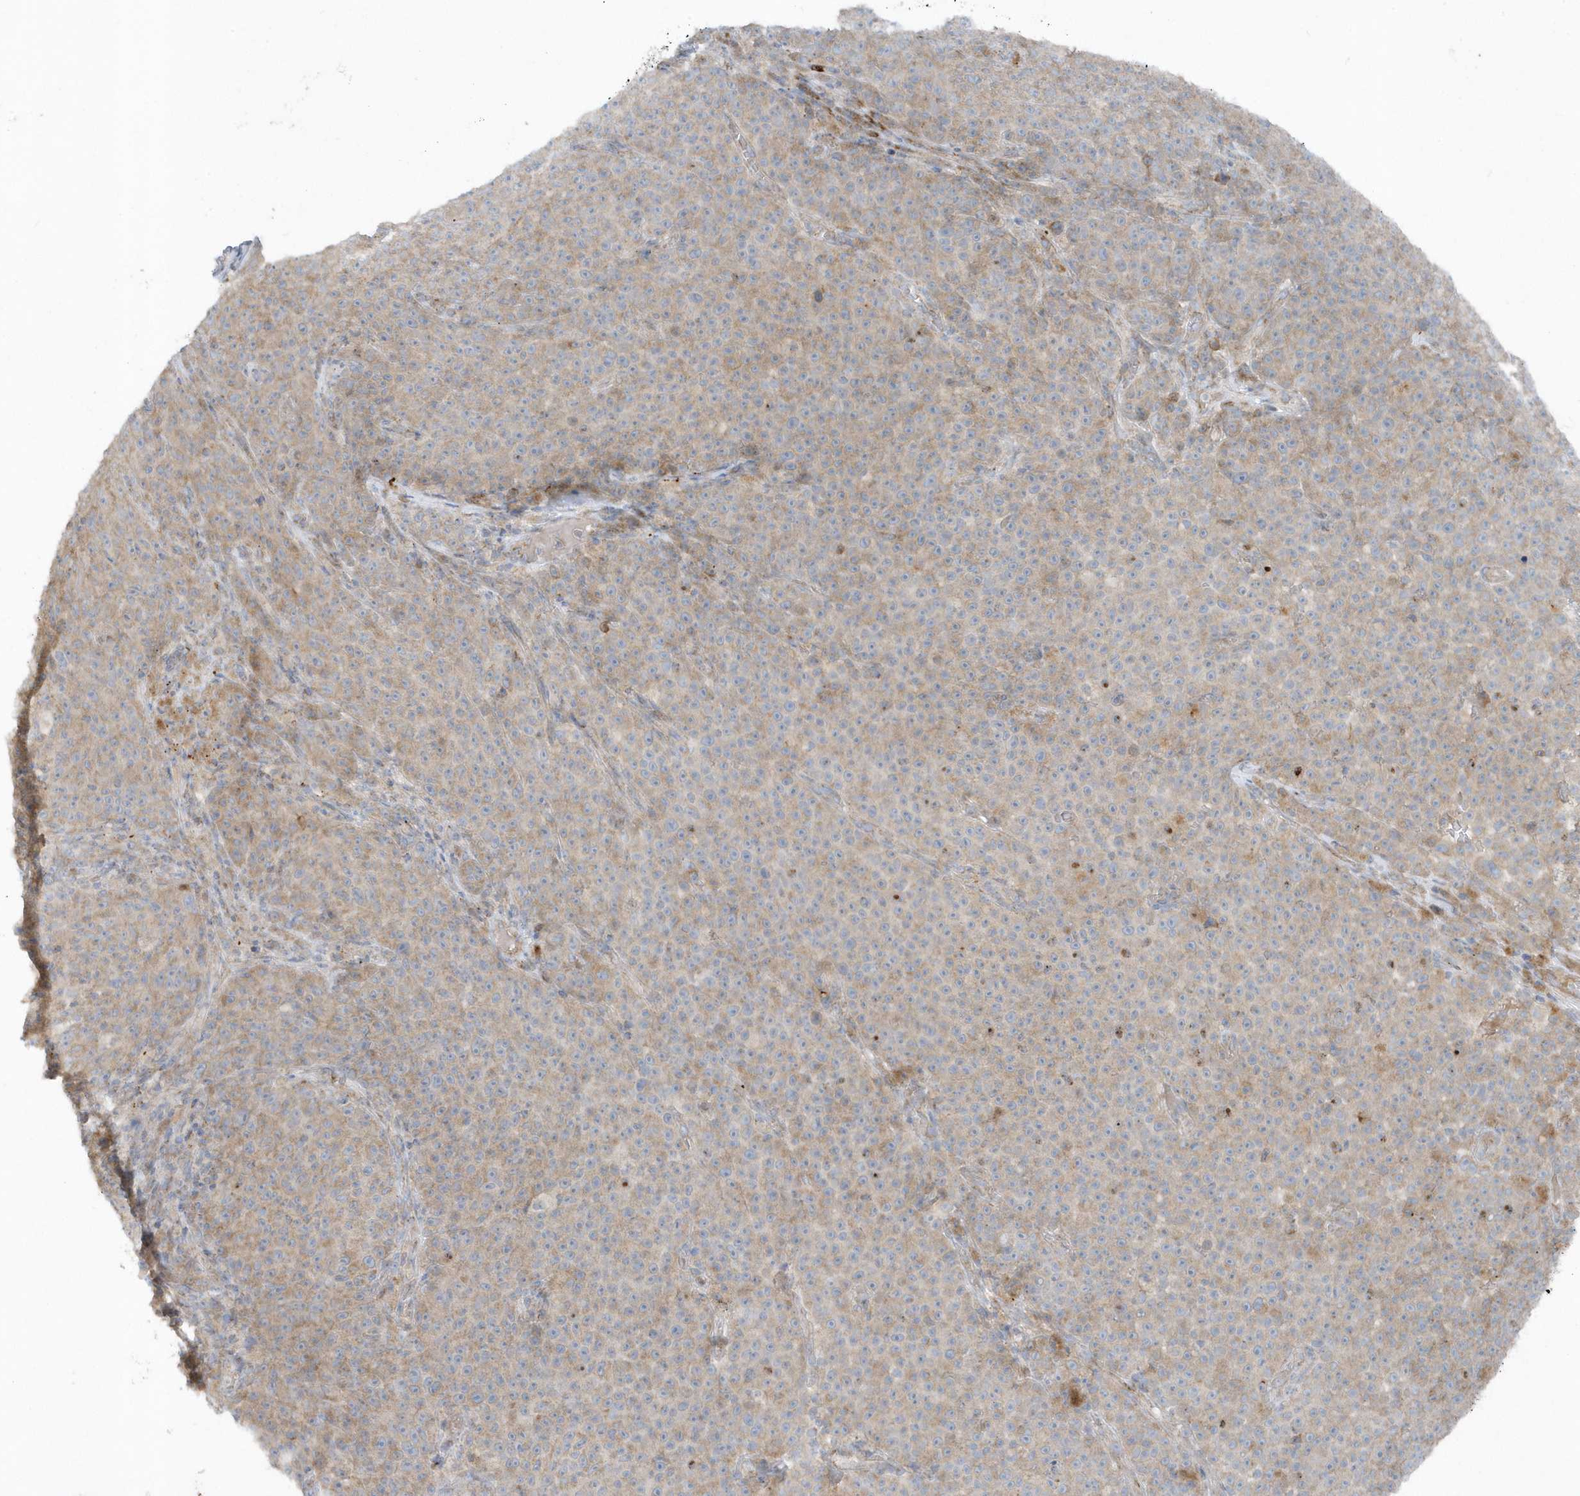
{"staining": {"intensity": "weak", "quantity": ">75%", "location": "cytoplasmic/membranous"}, "tissue": "melanoma", "cell_type": "Tumor cells", "image_type": "cancer", "snomed": [{"axis": "morphology", "description": "Malignant melanoma, NOS"}, {"axis": "topography", "description": "Skin"}], "caption": "Tumor cells exhibit weak cytoplasmic/membranous staining in approximately >75% of cells in malignant melanoma.", "gene": "SLC38A2", "patient": {"sex": "female", "age": 82}}